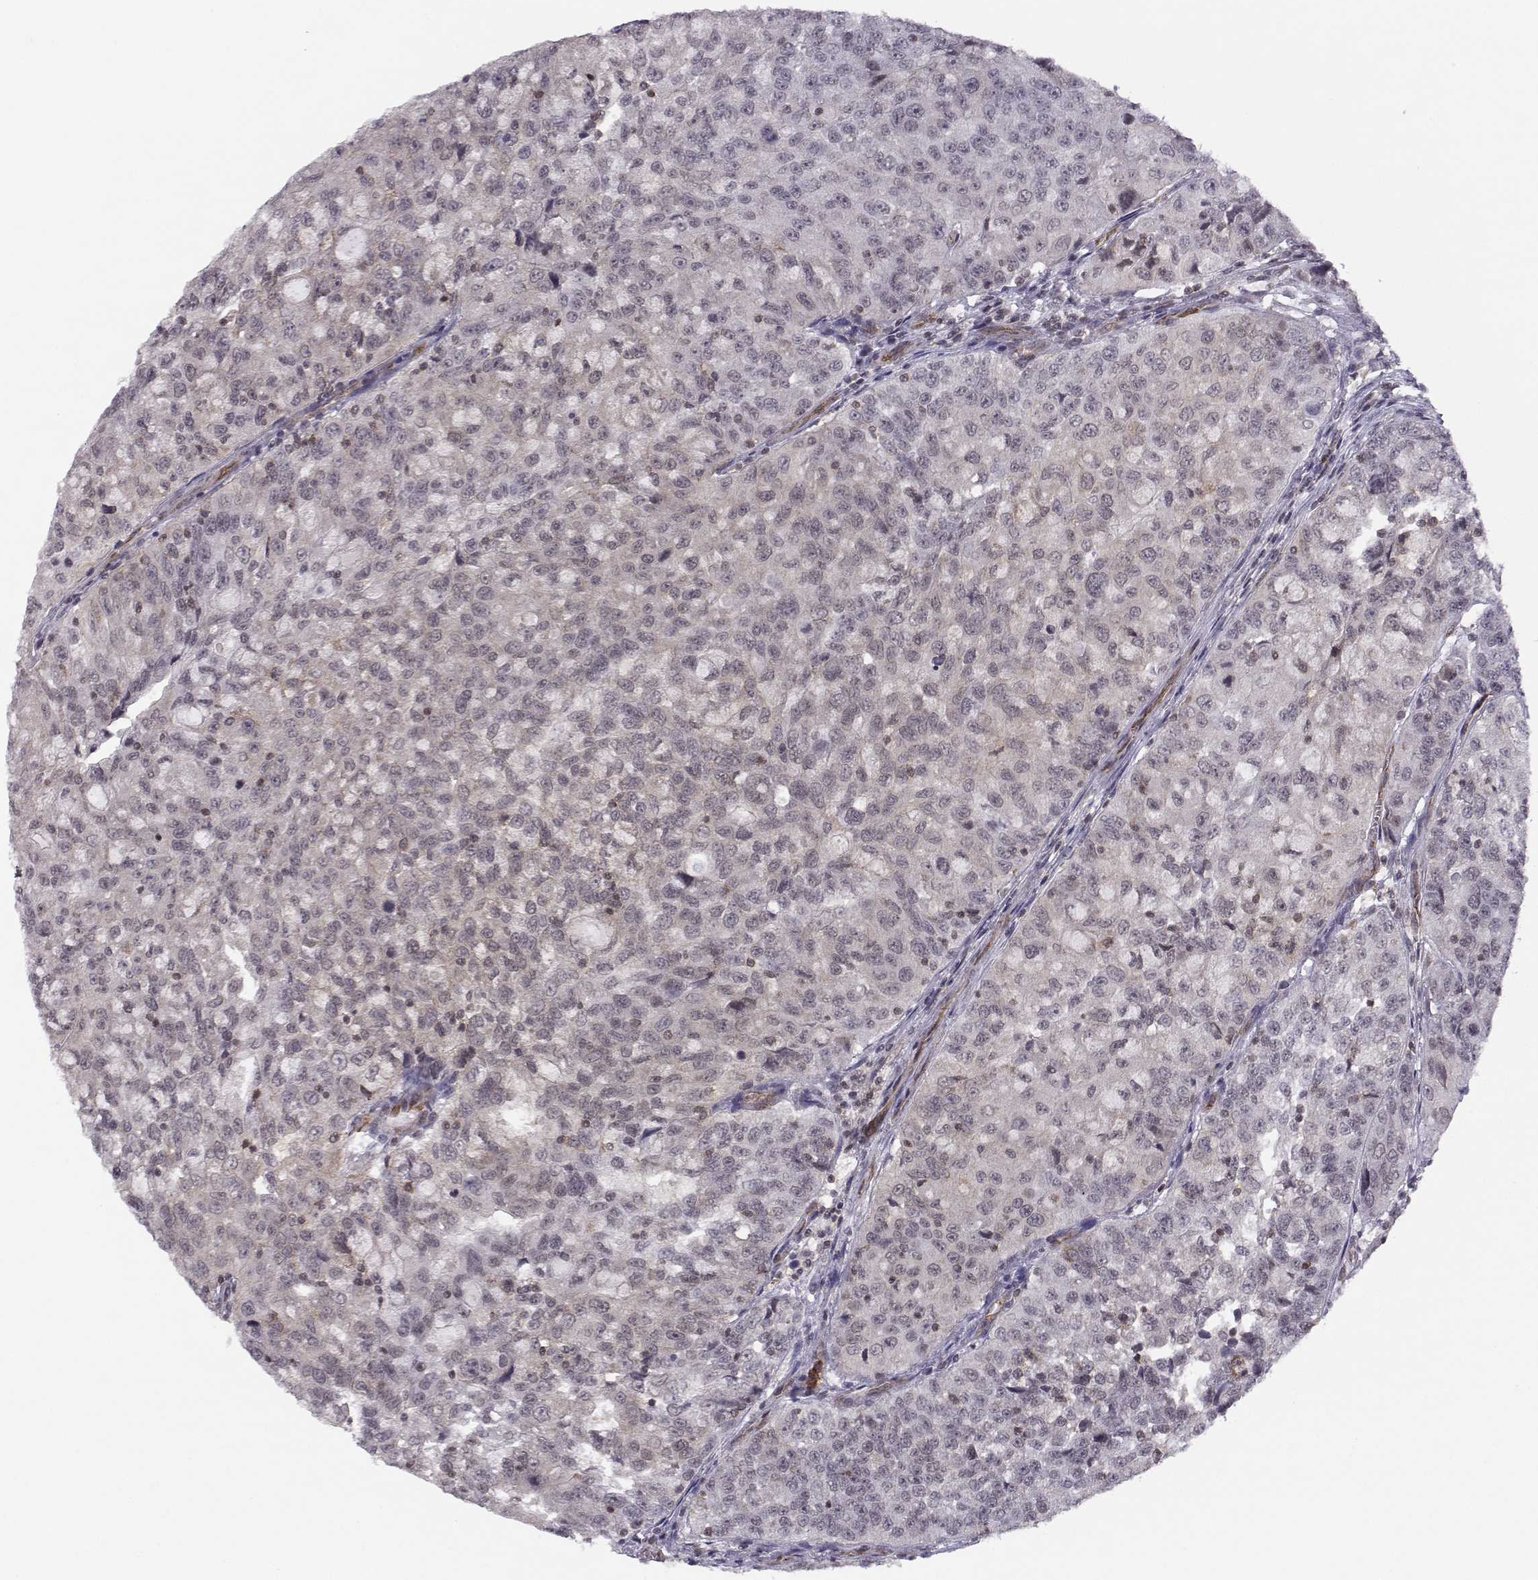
{"staining": {"intensity": "negative", "quantity": "none", "location": "none"}, "tissue": "urothelial cancer", "cell_type": "Tumor cells", "image_type": "cancer", "snomed": [{"axis": "morphology", "description": "Urothelial carcinoma, NOS"}, {"axis": "morphology", "description": "Urothelial carcinoma, High grade"}, {"axis": "topography", "description": "Urinary bladder"}], "caption": "A high-resolution histopathology image shows IHC staining of urothelial carcinoma (high-grade), which reveals no significant positivity in tumor cells.", "gene": "KIF13B", "patient": {"sex": "female", "age": 73}}